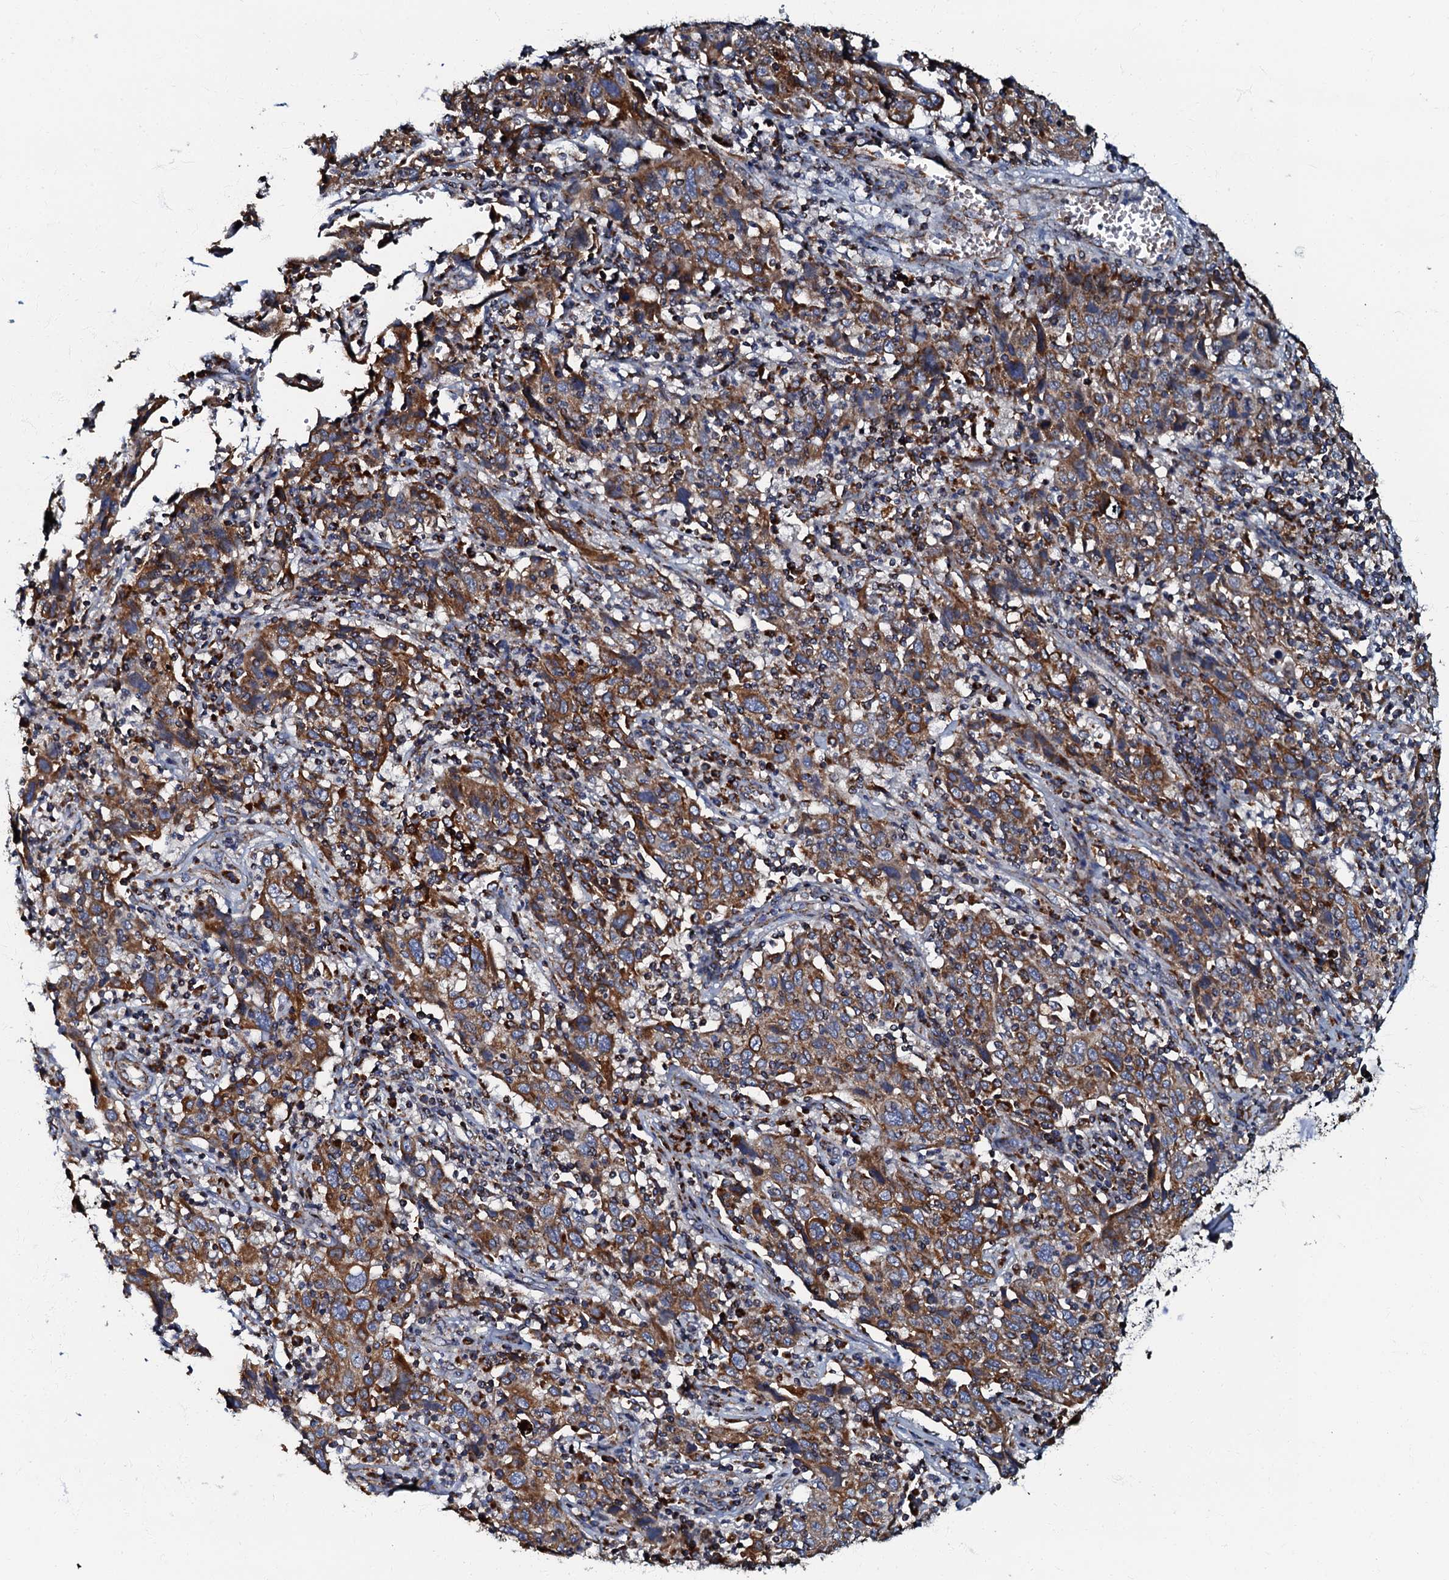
{"staining": {"intensity": "strong", "quantity": ">75%", "location": "cytoplasmic/membranous"}, "tissue": "cervical cancer", "cell_type": "Tumor cells", "image_type": "cancer", "snomed": [{"axis": "morphology", "description": "Squamous cell carcinoma, NOS"}, {"axis": "topography", "description": "Cervix"}], "caption": "Protein expression analysis of squamous cell carcinoma (cervical) exhibits strong cytoplasmic/membranous staining in about >75% of tumor cells. The staining was performed using DAB (3,3'-diaminobenzidine) to visualize the protein expression in brown, while the nuclei were stained in blue with hematoxylin (Magnification: 20x).", "gene": "NDUFA12", "patient": {"sex": "female", "age": 46}}